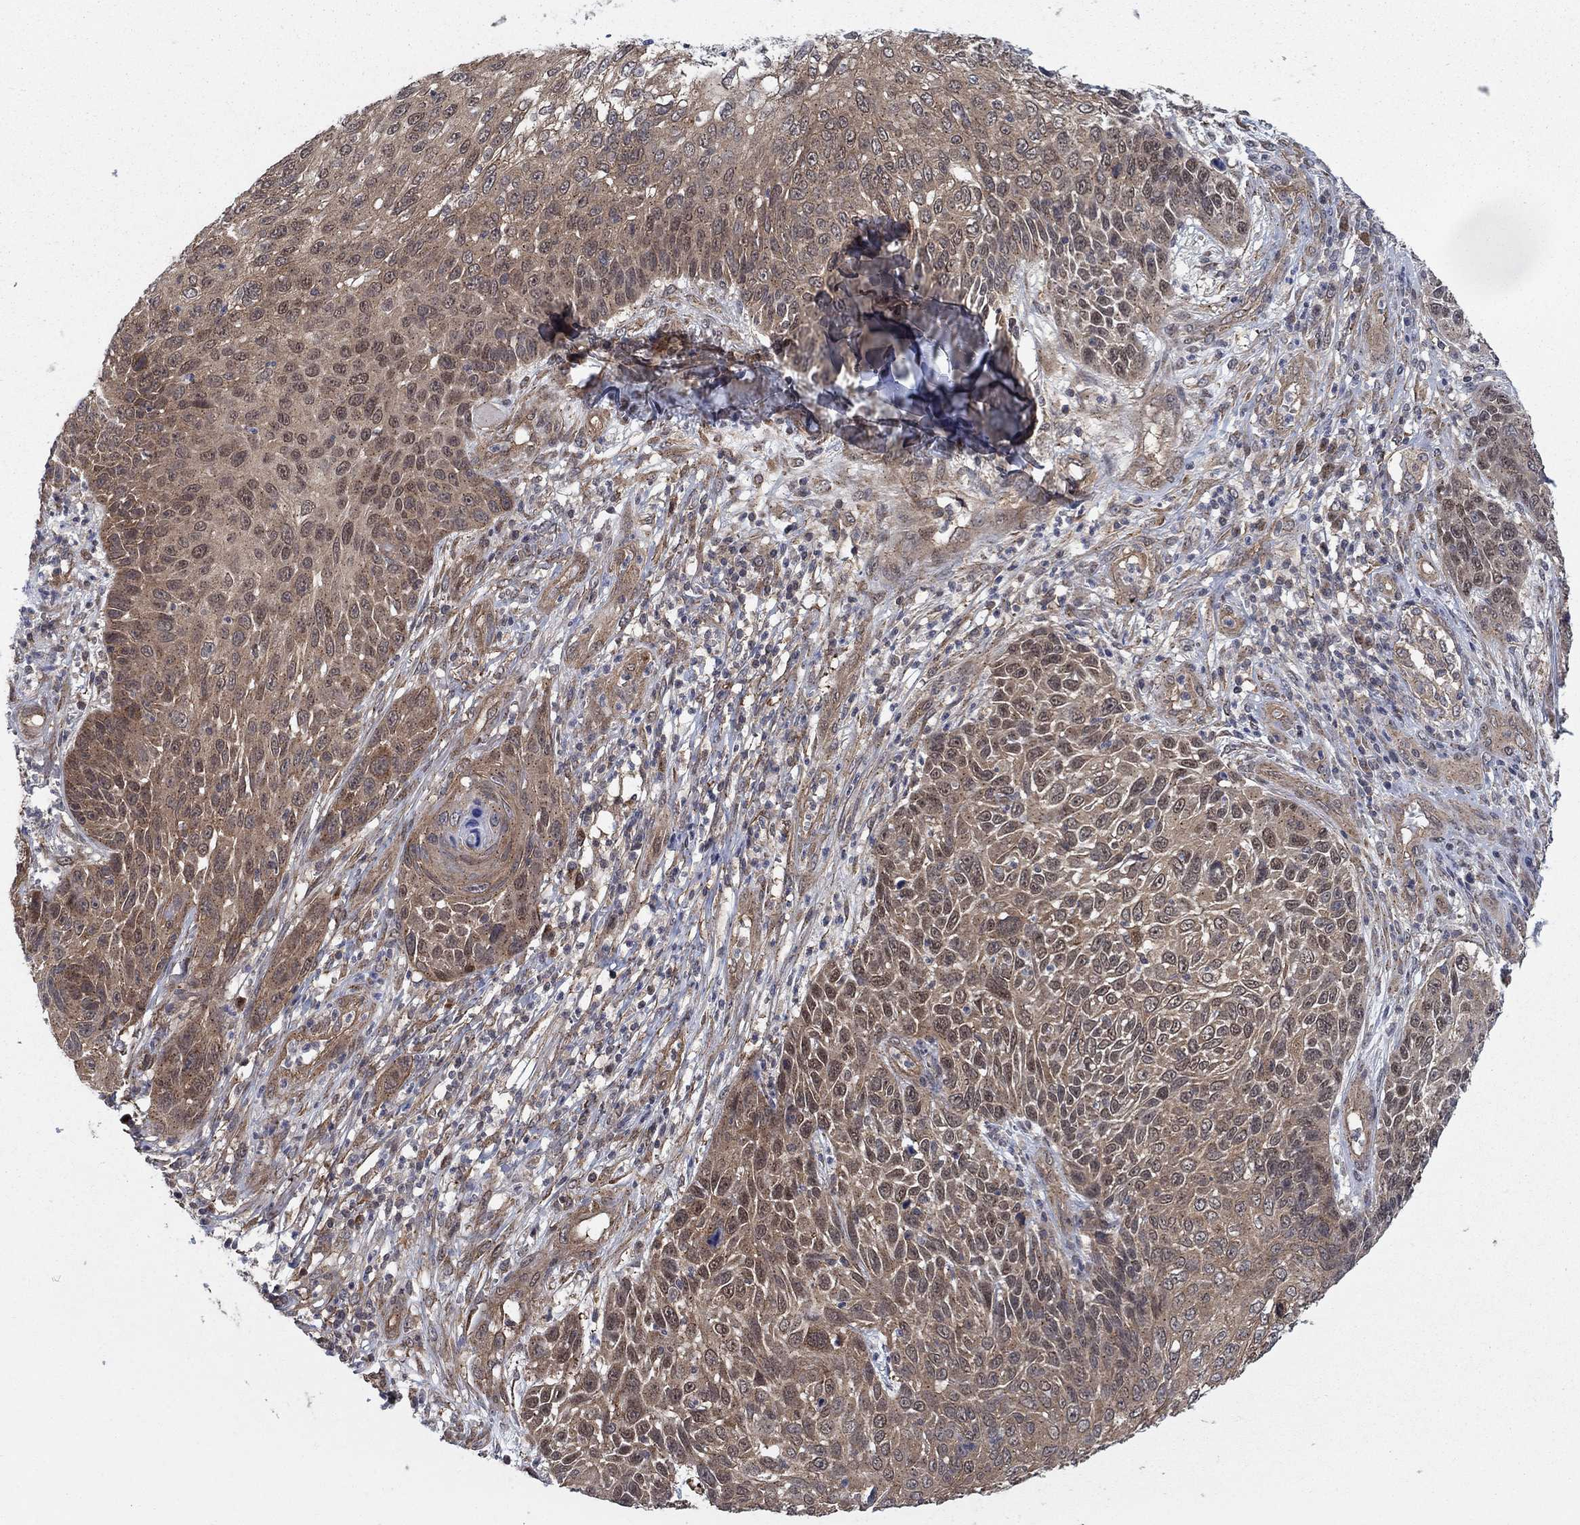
{"staining": {"intensity": "moderate", "quantity": "25%-75%", "location": "cytoplasmic/membranous,nuclear"}, "tissue": "skin cancer", "cell_type": "Tumor cells", "image_type": "cancer", "snomed": [{"axis": "morphology", "description": "Squamous cell carcinoma, NOS"}, {"axis": "topography", "description": "Skin"}], "caption": "IHC of human skin squamous cell carcinoma shows medium levels of moderate cytoplasmic/membranous and nuclear positivity in about 25%-75% of tumor cells.", "gene": "SH3RF1", "patient": {"sex": "male", "age": 92}}